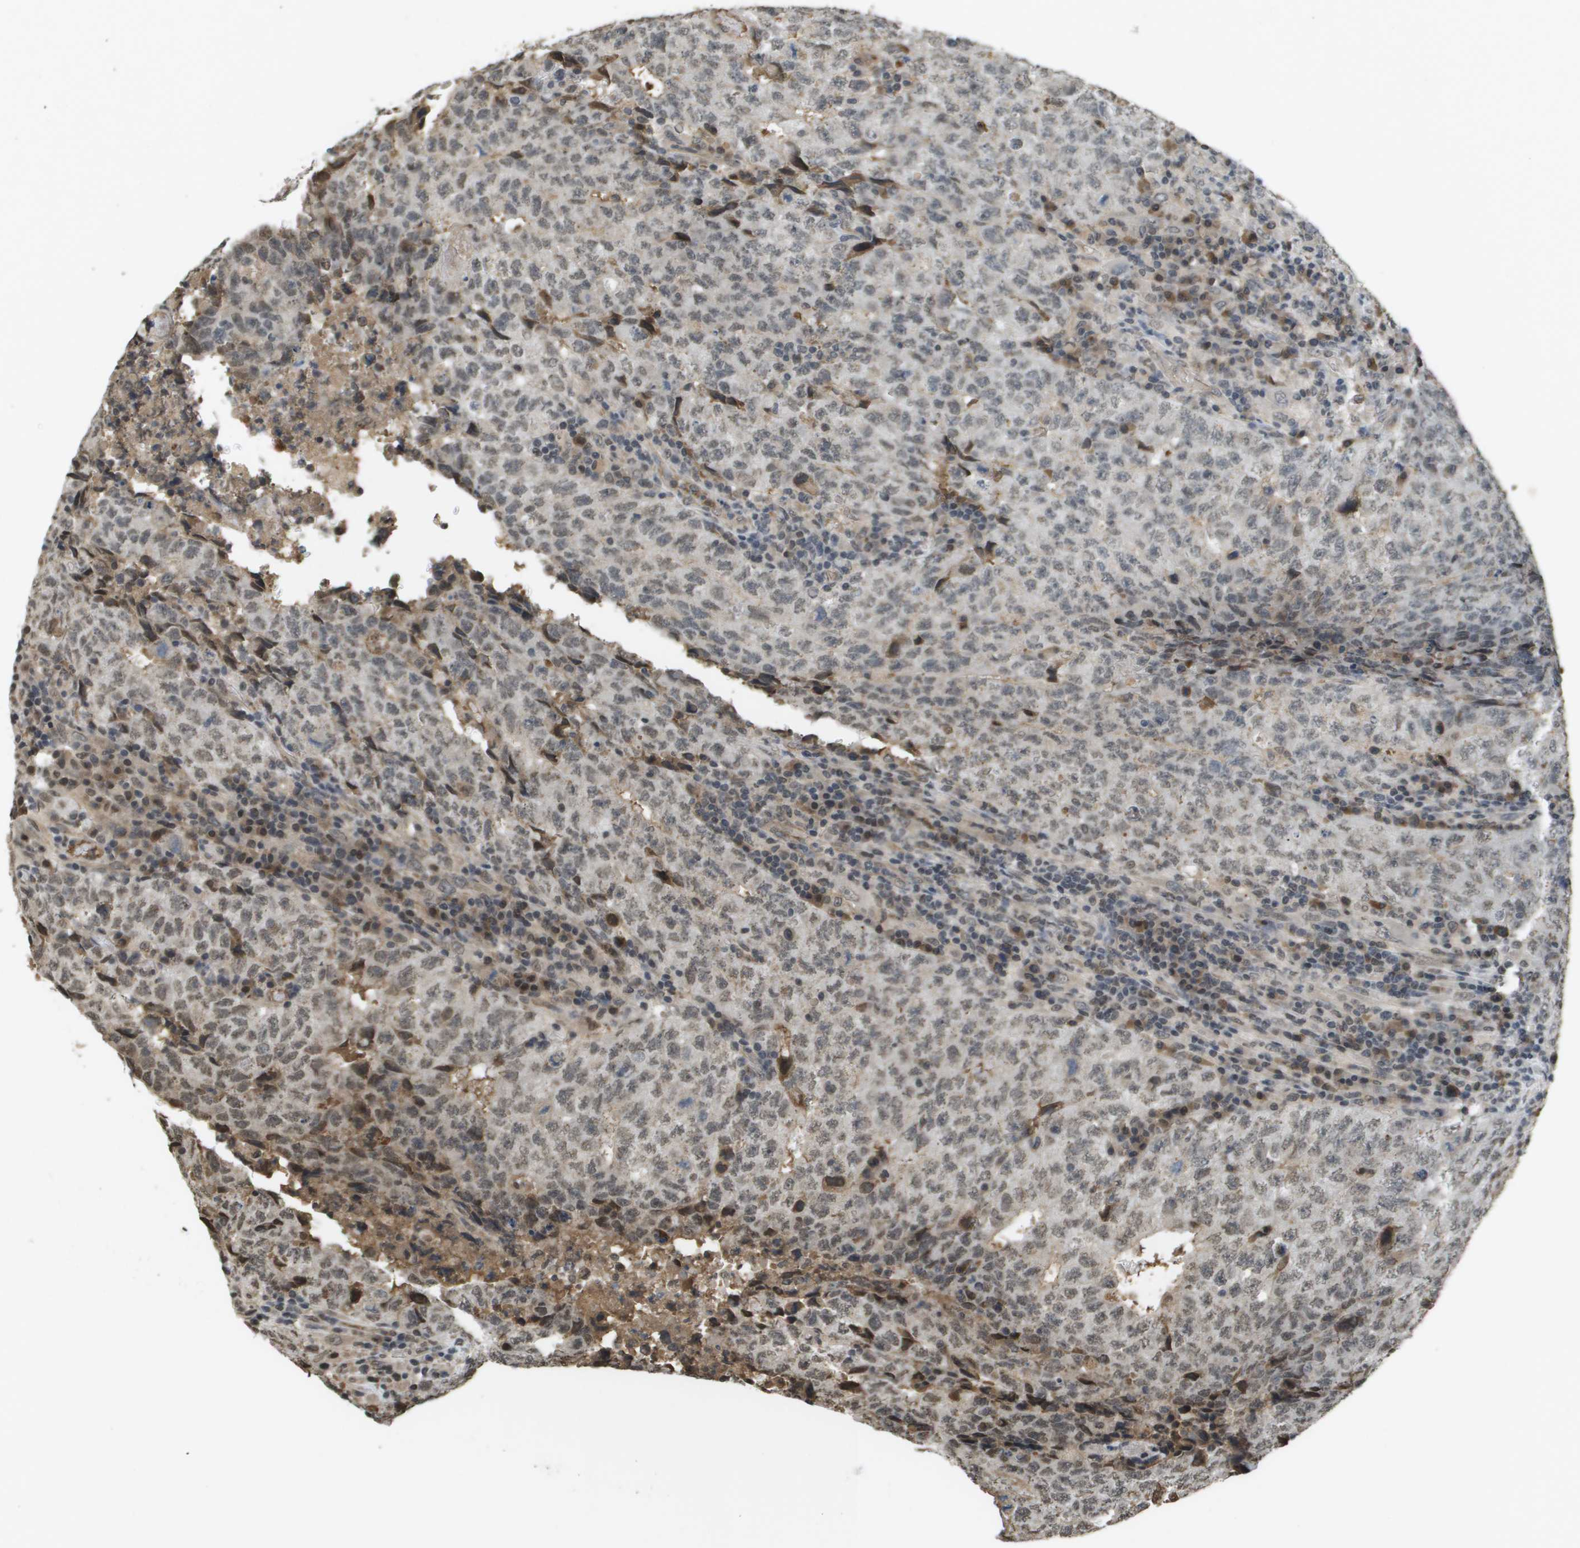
{"staining": {"intensity": "weak", "quantity": "25%-75%", "location": "nuclear"}, "tissue": "testis cancer", "cell_type": "Tumor cells", "image_type": "cancer", "snomed": [{"axis": "morphology", "description": "Necrosis, NOS"}, {"axis": "morphology", "description": "Carcinoma, Embryonal, NOS"}, {"axis": "topography", "description": "Testis"}], "caption": "Immunohistochemistry (IHC) histopathology image of human embryonal carcinoma (testis) stained for a protein (brown), which reveals low levels of weak nuclear expression in about 25%-75% of tumor cells.", "gene": "NDRG2", "patient": {"sex": "male", "age": 19}}